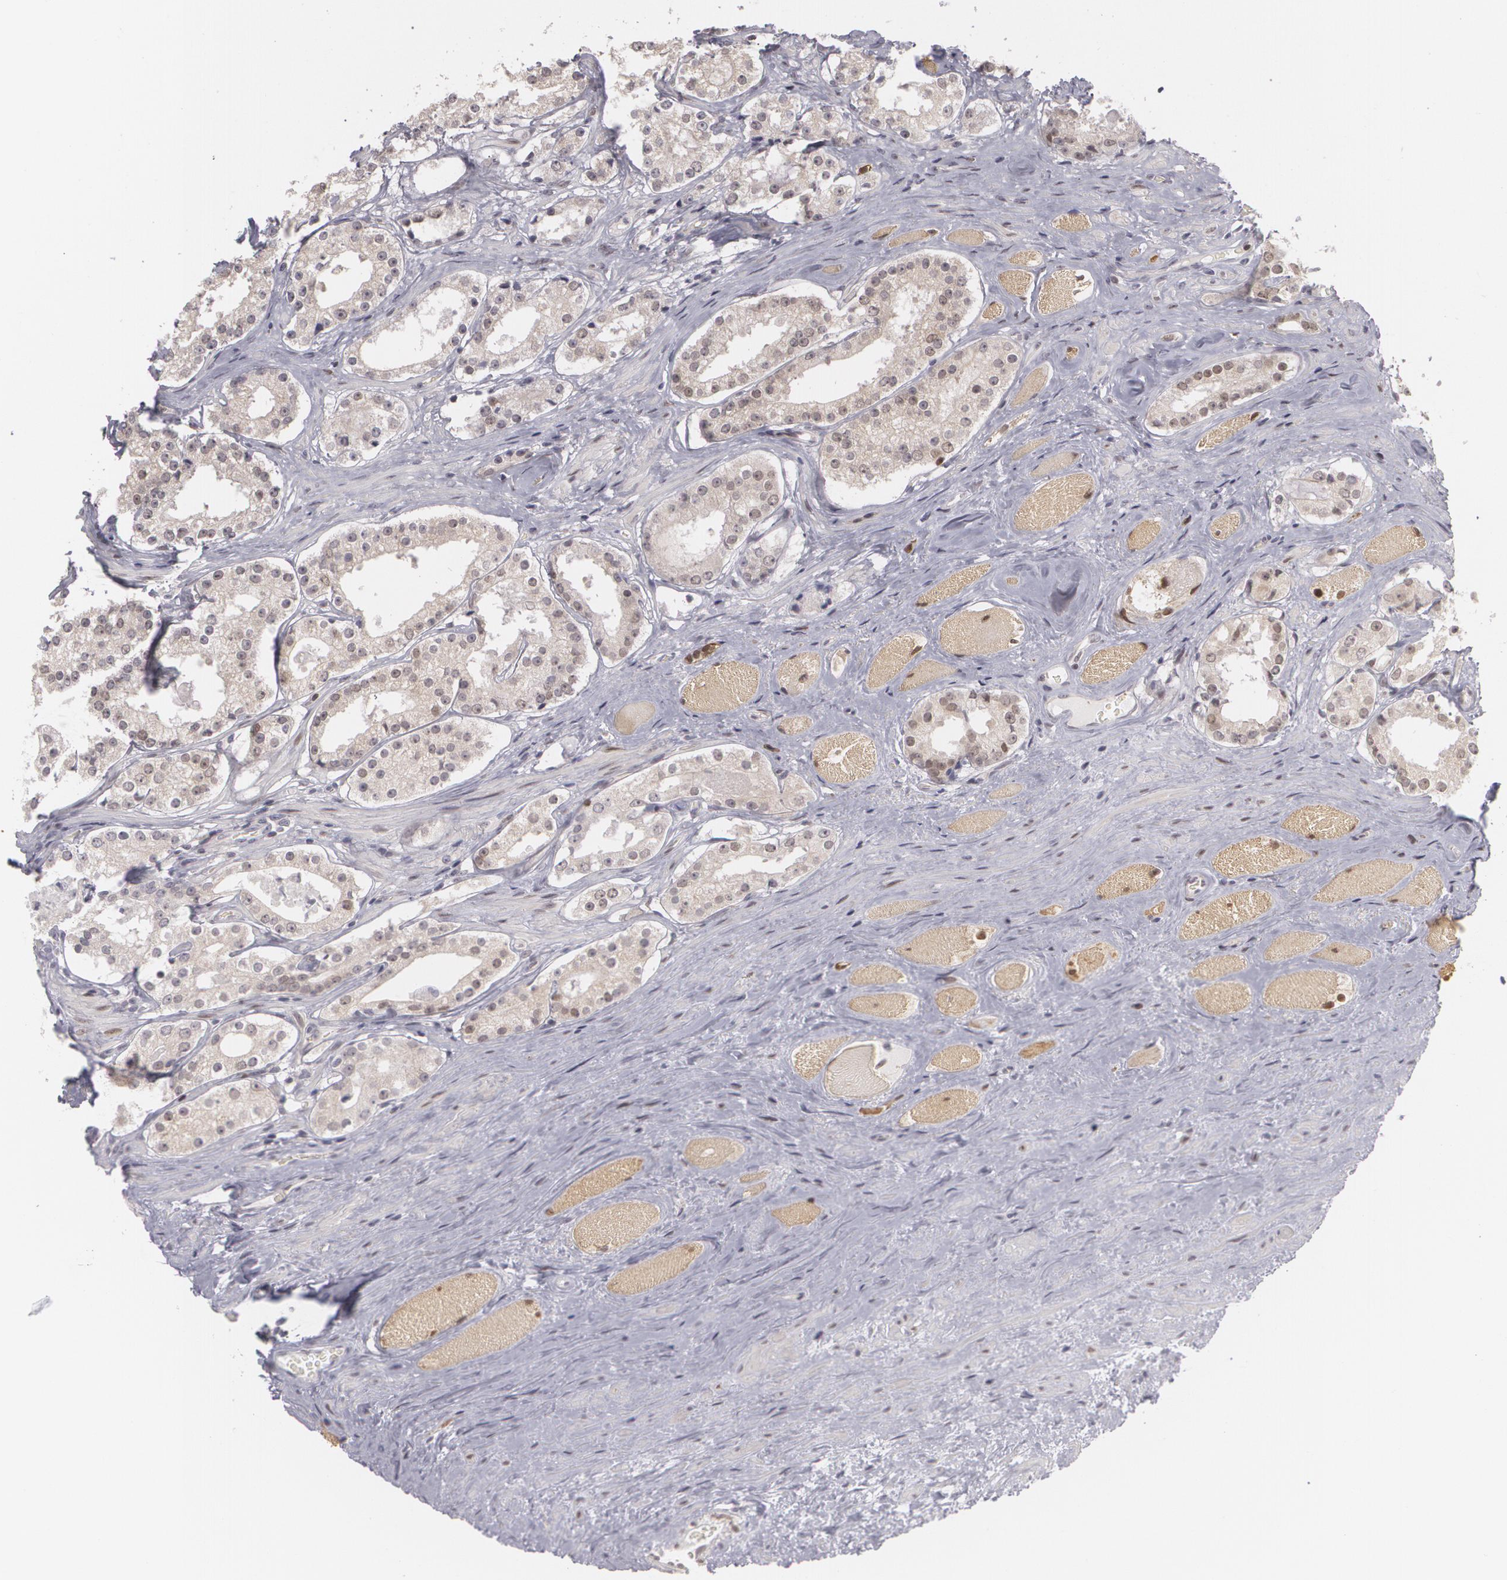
{"staining": {"intensity": "weak", "quantity": "<25%", "location": "nuclear"}, "tissue": "prostate cancer", "cell_type": "Tumor cells", "image_type": "cancer", "snomed": [{"axis": "morphology", "description": "Adenocarcinoma, Medium grade"}, {"axis": "topography", "description": "Prostate"}], "caption": "This histopathology image is of prostate cancer stained with IHC to label a protein in brown with the nuclei are counter-stained blue. There is no expression in tumor cells.", "gene": "ZBTB16", "patient": {"sex": "male", "age": 73}}